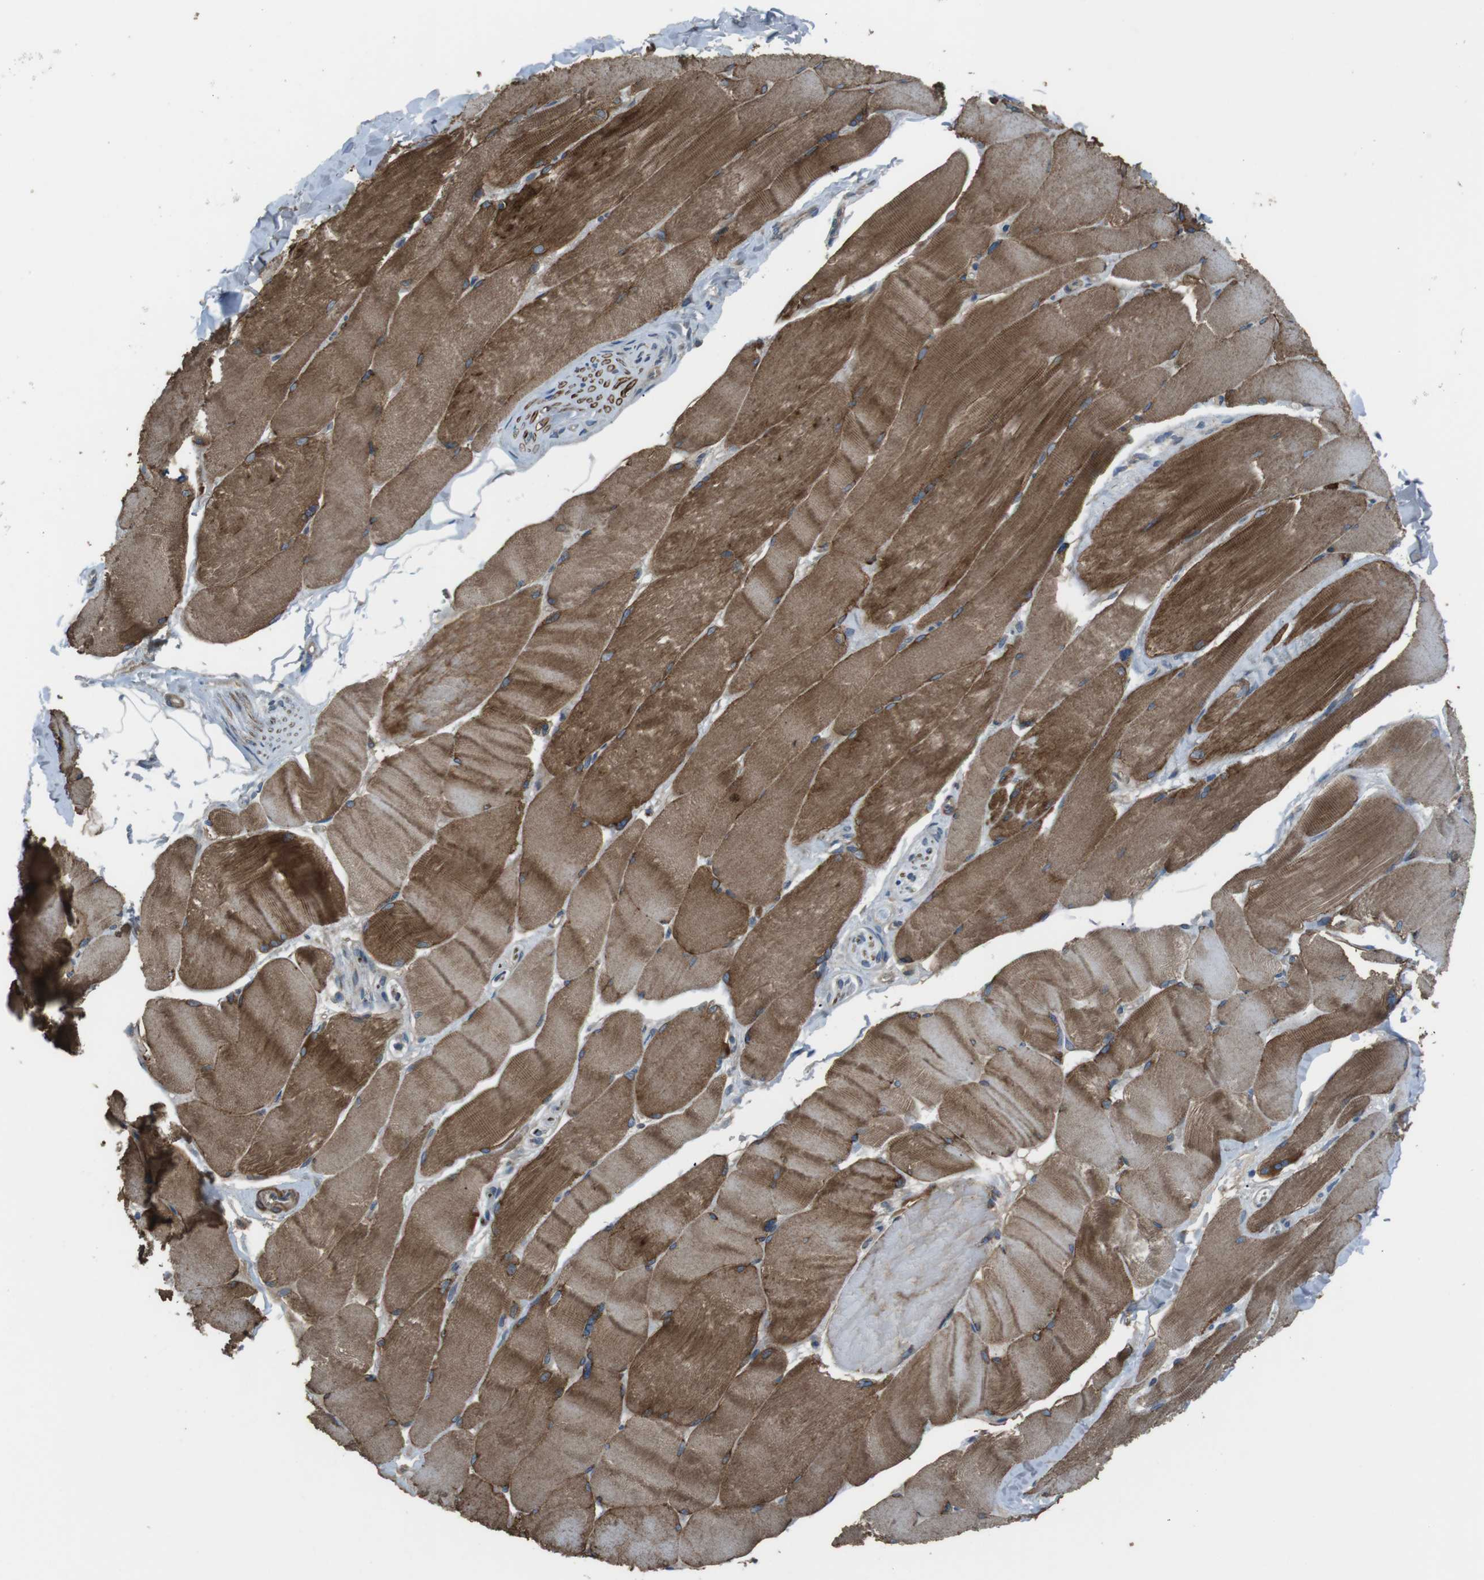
{"staining": {"intensity": "moderate", "quantity": ">75%", "location": "cytoplasmic/membranous"}, "tissue": "skeletal muscle", "cell_type": "Myocytes", "image_type": "normal", "snomed": [{"axis": "morphology", "description": "Normal tissue, NOS"}, {"axis": "topography", "description": "Skin"}, {"axis": "topography", "description": "Skeletal muscle"}], "caption": "Skeletal muscle stained with immunohistochemistry (IHC) displays moderate cytoplasmic/membranous positivity in about >75% of myocytes.", "gene": "FUT2", "patient": {"sex": "male", "age": 83}}